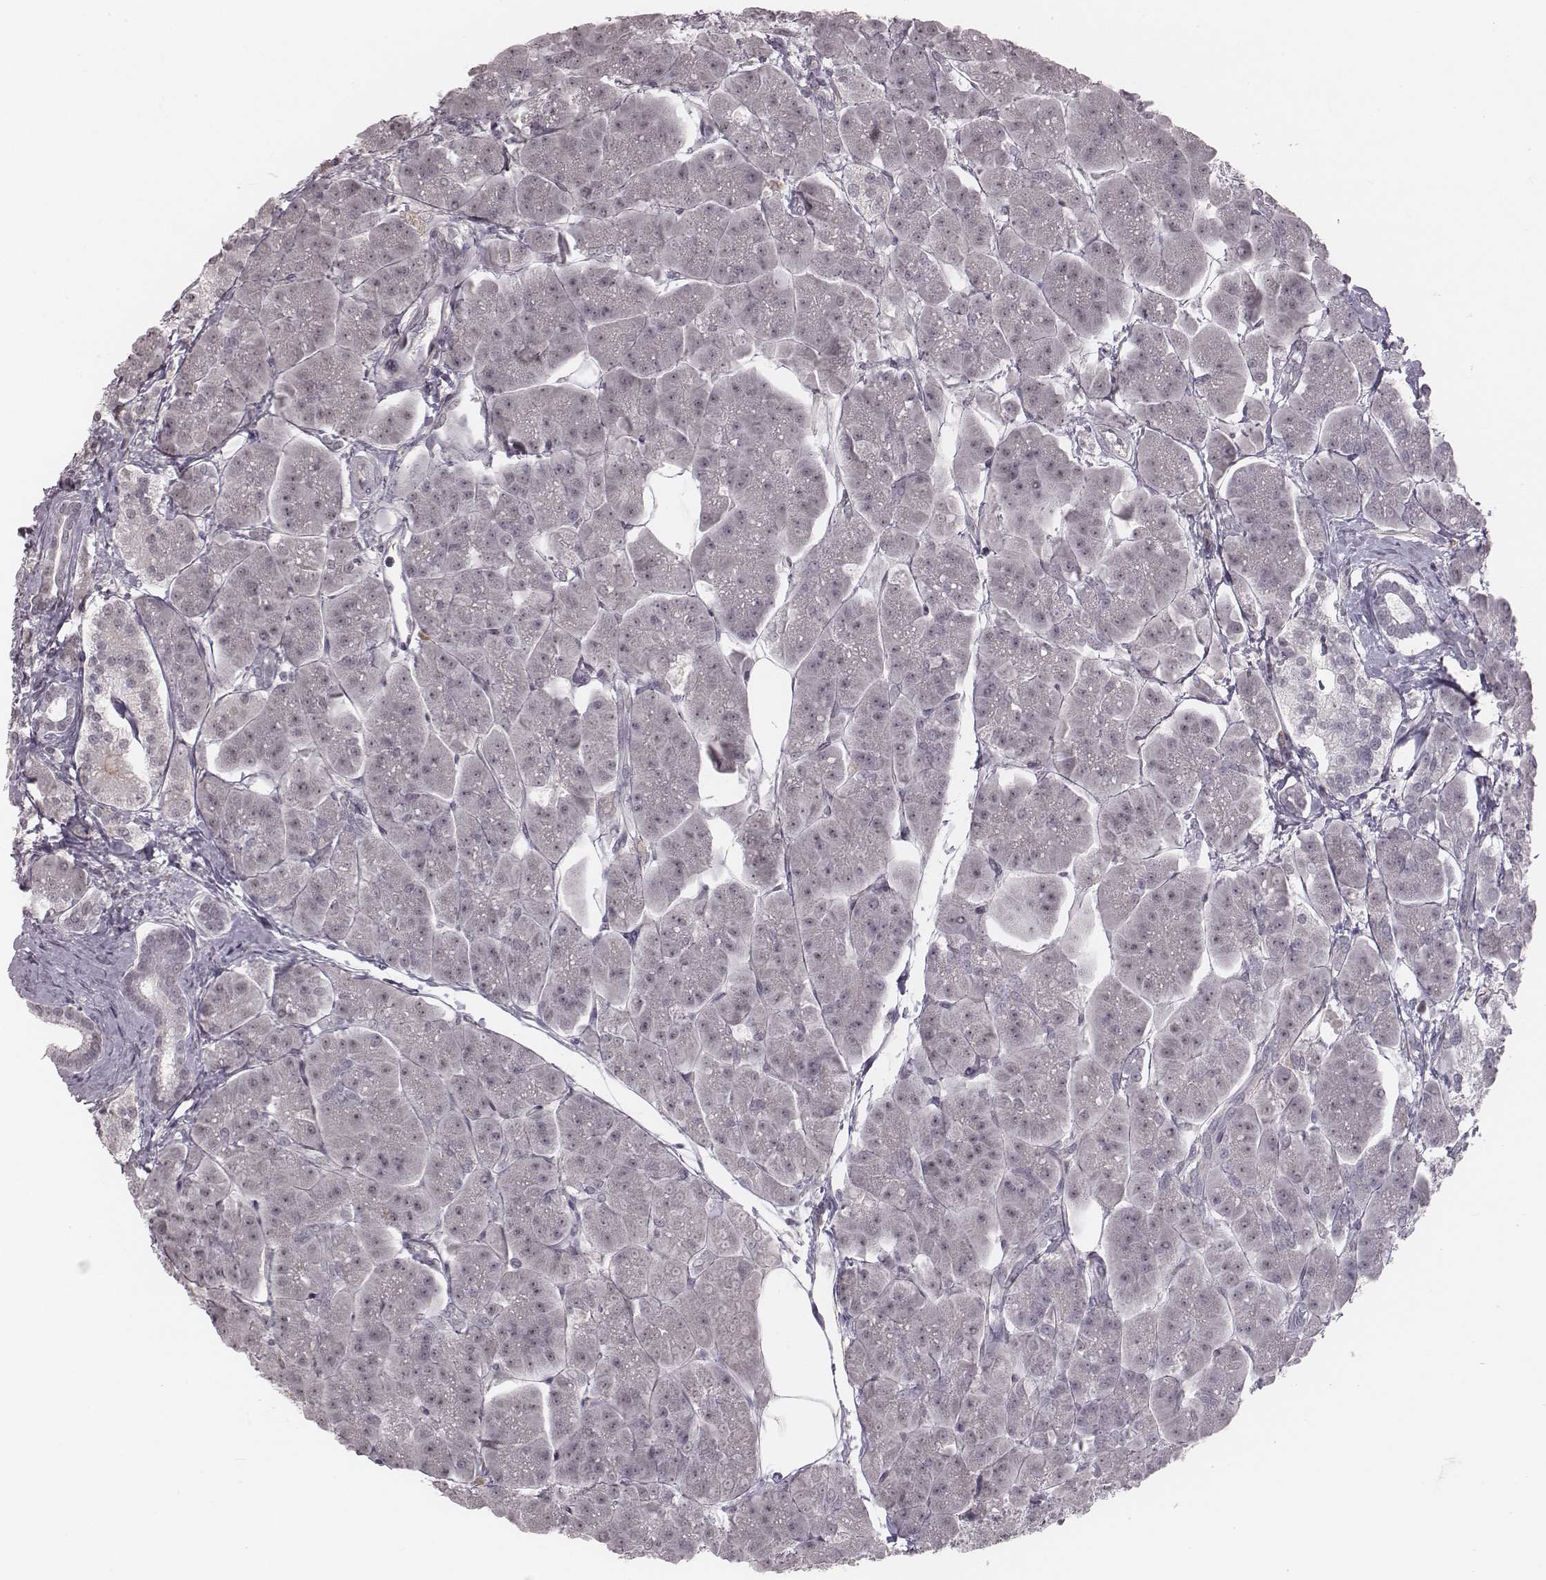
{"staining": {"intensity": "negative", "quantity": "none", "location": "none"}, "tissue": "pancreas", "cell_type": "Exocrine glandular cells", "image_type": "normal", "snomed": [{"axis": "morphology", "description": "Normal tissue, NOS"}, {"axis": "topography", "description": "Adipose tissue"}, {"axis": "topography", "description": "Pancreas"}, {"axis": "topography", "description": "Peripheral nerve tissue"}], "caption": "The histopathology image shows no staining of exocrine glandular cells in unremarkable pancreas.", "gene": "RPGRIP1", "patient": {"sex": "female", "age": 58}}